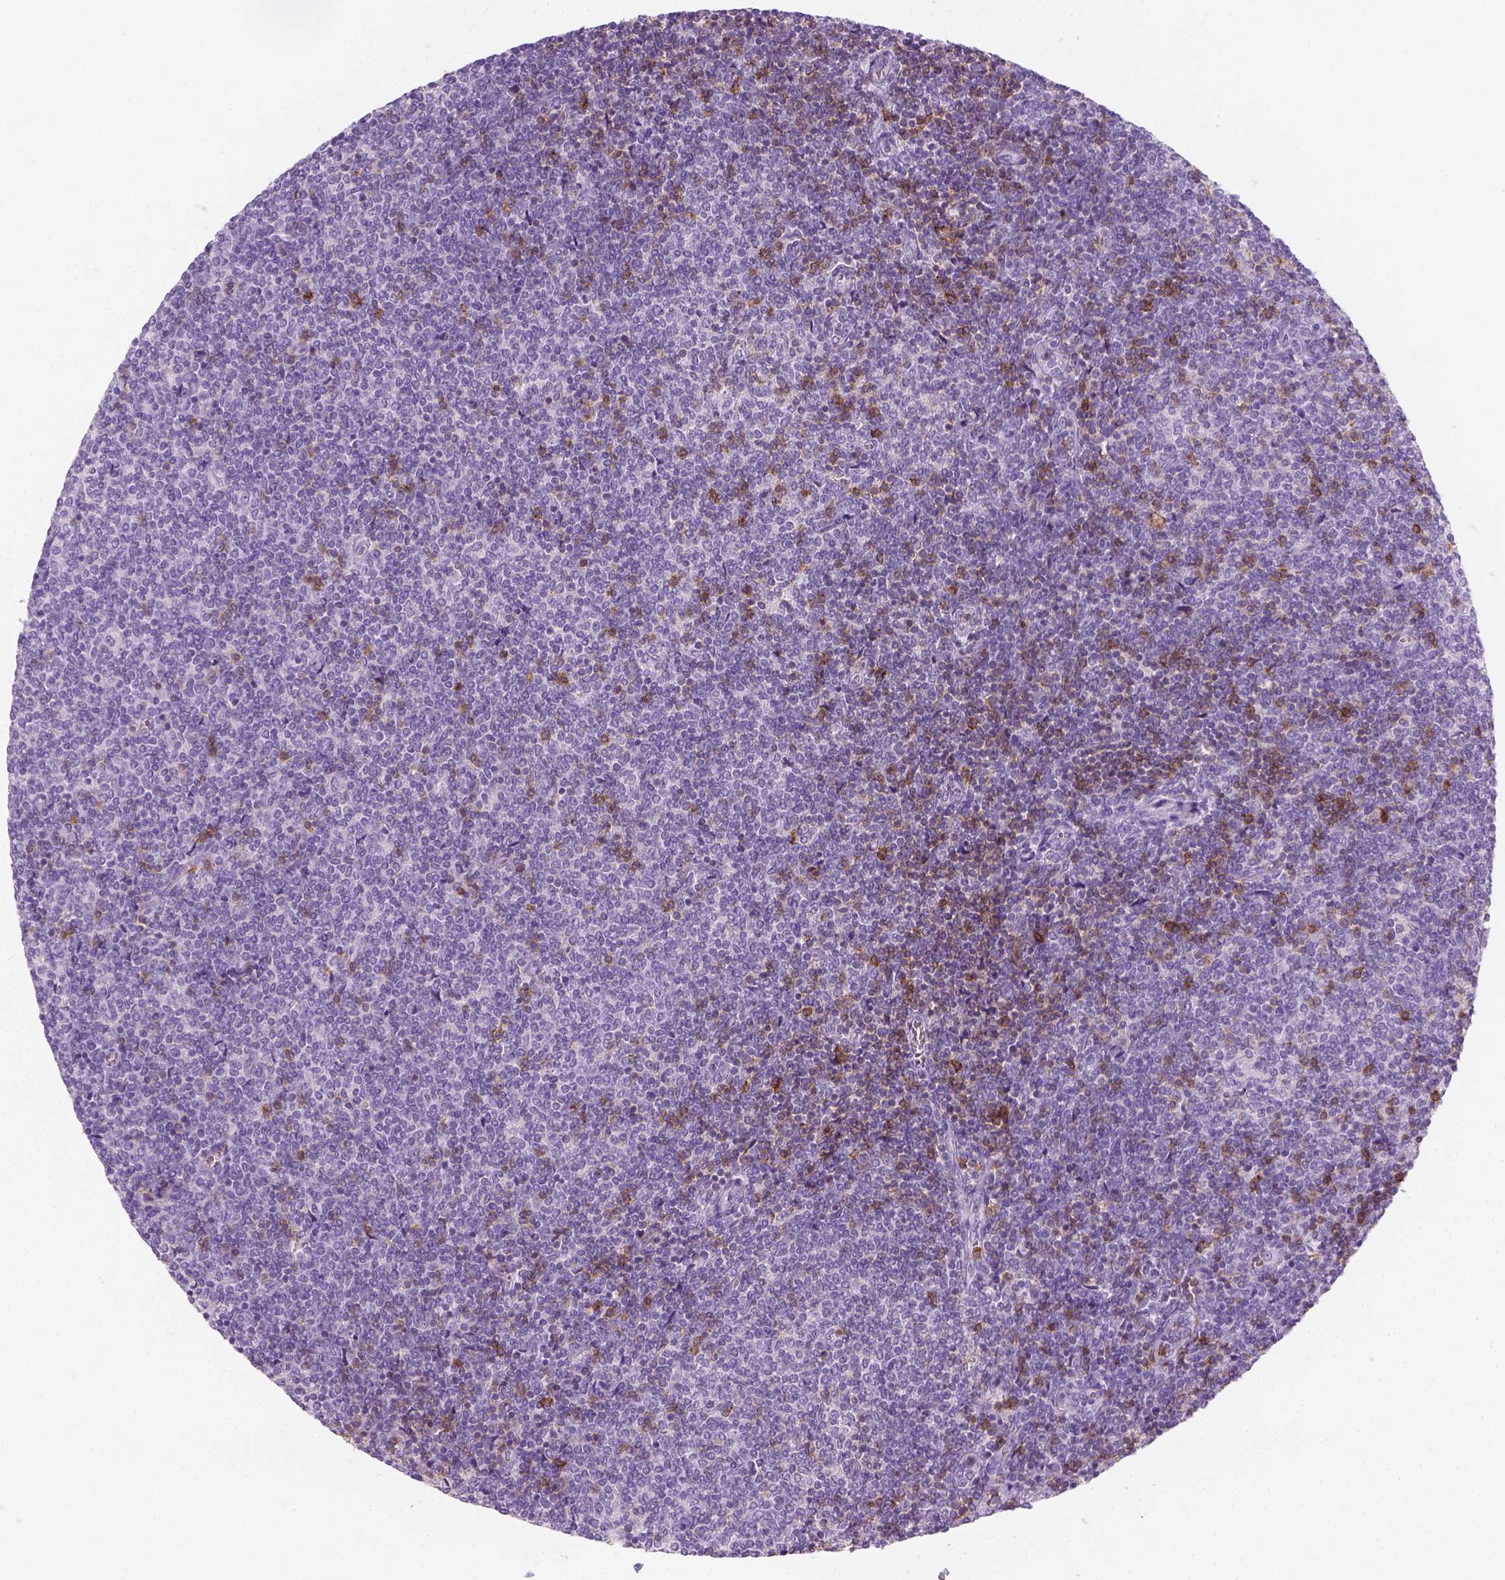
{"staining": {"intensity": "negative", "quantity": "none", "location": "none"}, "tissue": "lymphoma", "cell_type": "Tumor cells", "image_type": "cancer", "snomed": [{"axis": "morphology", "description": "Malignant lymphoma, non-Hodgkin's type, Low grade"}, {"axis": "topography", "description": "Lymph node"}], "caption": "Tumor cells are negative for brown protein staining in lymphoma.", "gene": "AQP3", "patient": {"sex": "male", "age": 52}}